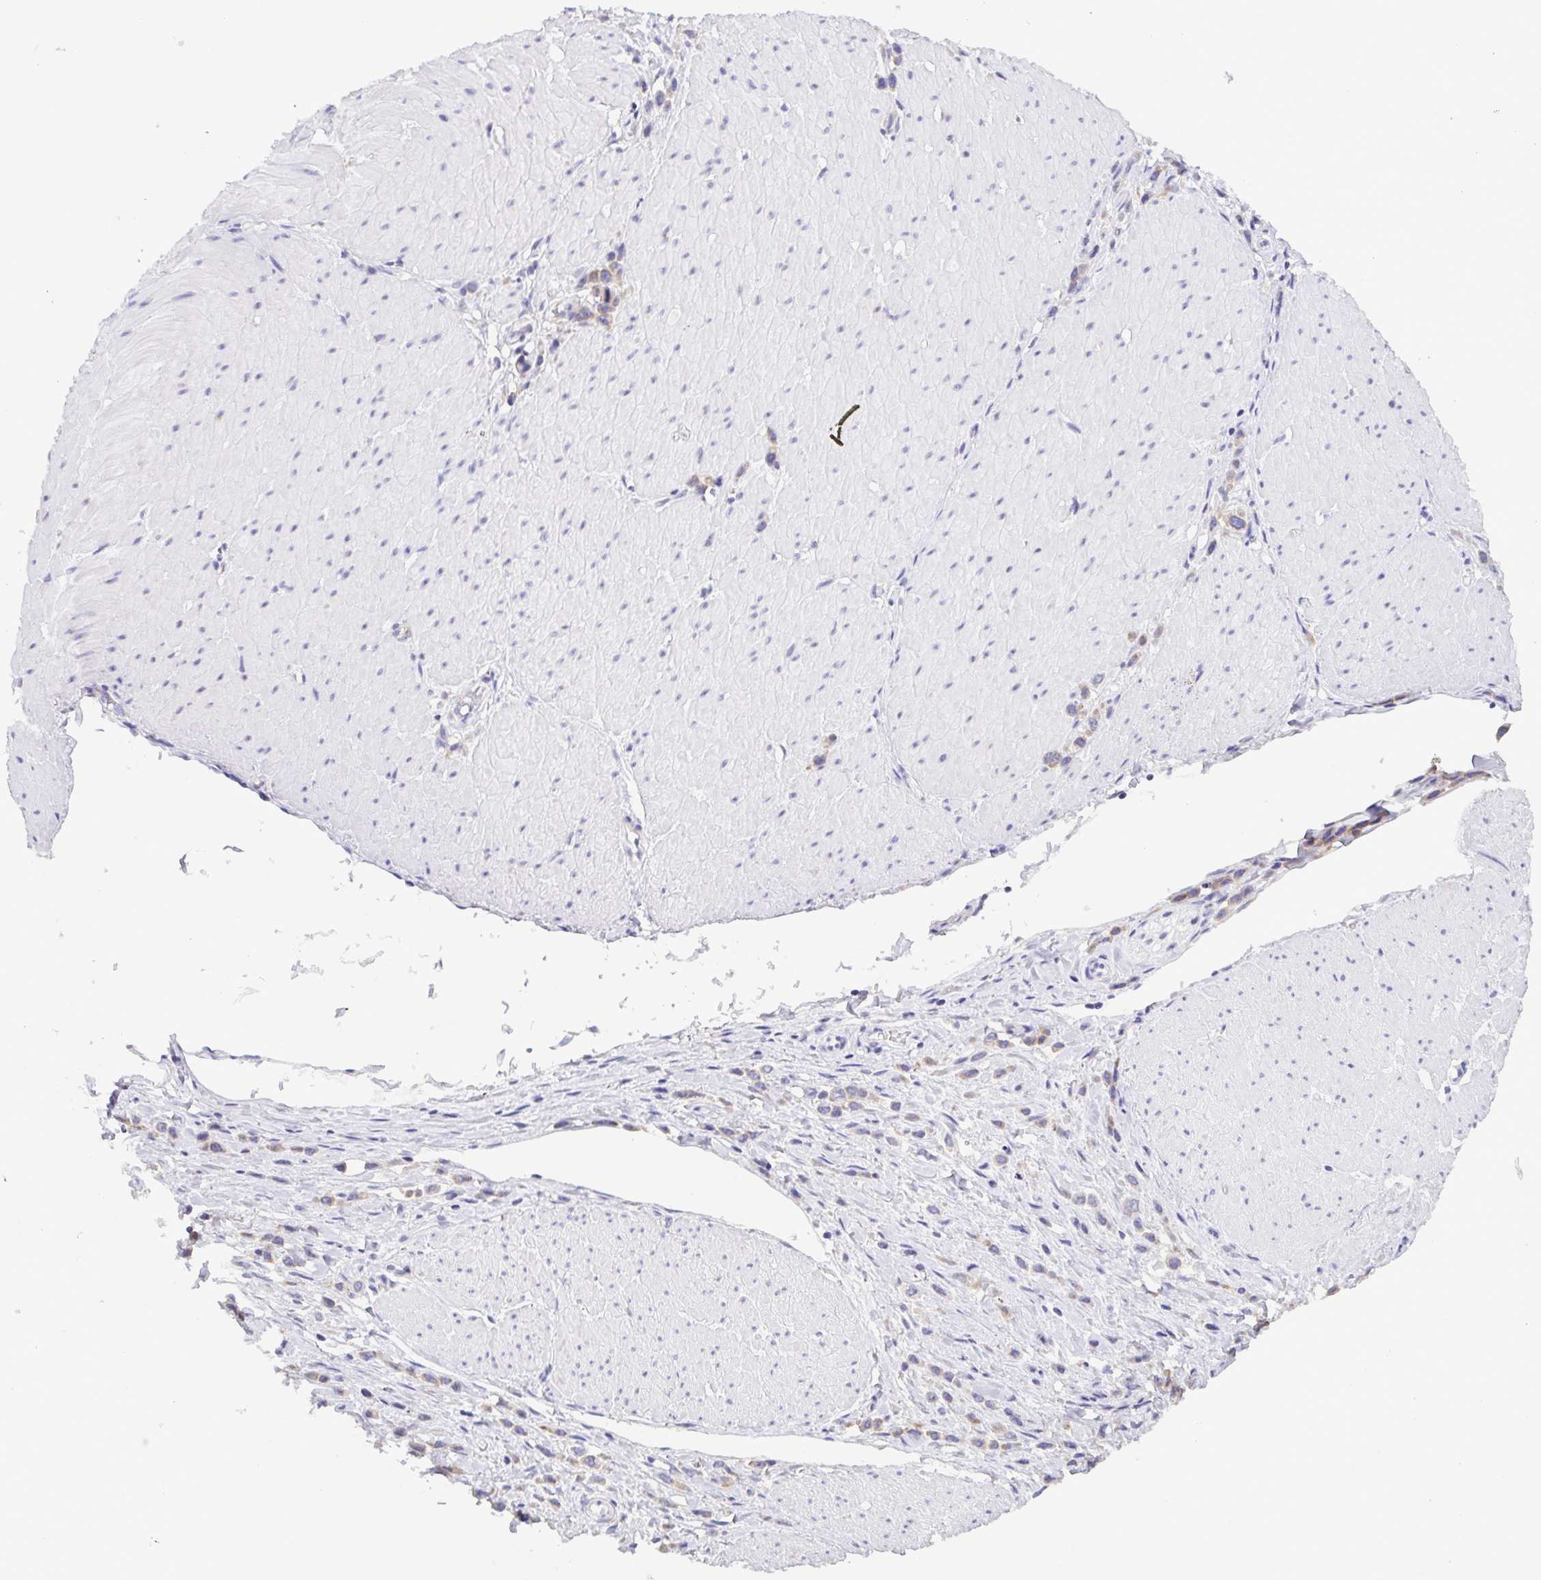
{"staining": {"intensity": "weak", "quantity": "25%-75%", "location": "cytoplasmic/membranous"}, "tissue": "stomach cancer", "cell_type": "Tumor cells", "image_type": "cancer", "snomed": [{"axis": "morphology", "description": "Adenocarcinoma, NOS"}, {"axis": "topography", "description": "Stomach"}], "caption": "This photomicrograph shows immunohistochemistry (IHC) staining of stomach cancer (adenocarcinoma), with low weak cytoplasmic/membranous expression in about 25%-75% of tumor cells.", "gene": "TNNI3", "patient": {"sex": "male", "age": 47}}